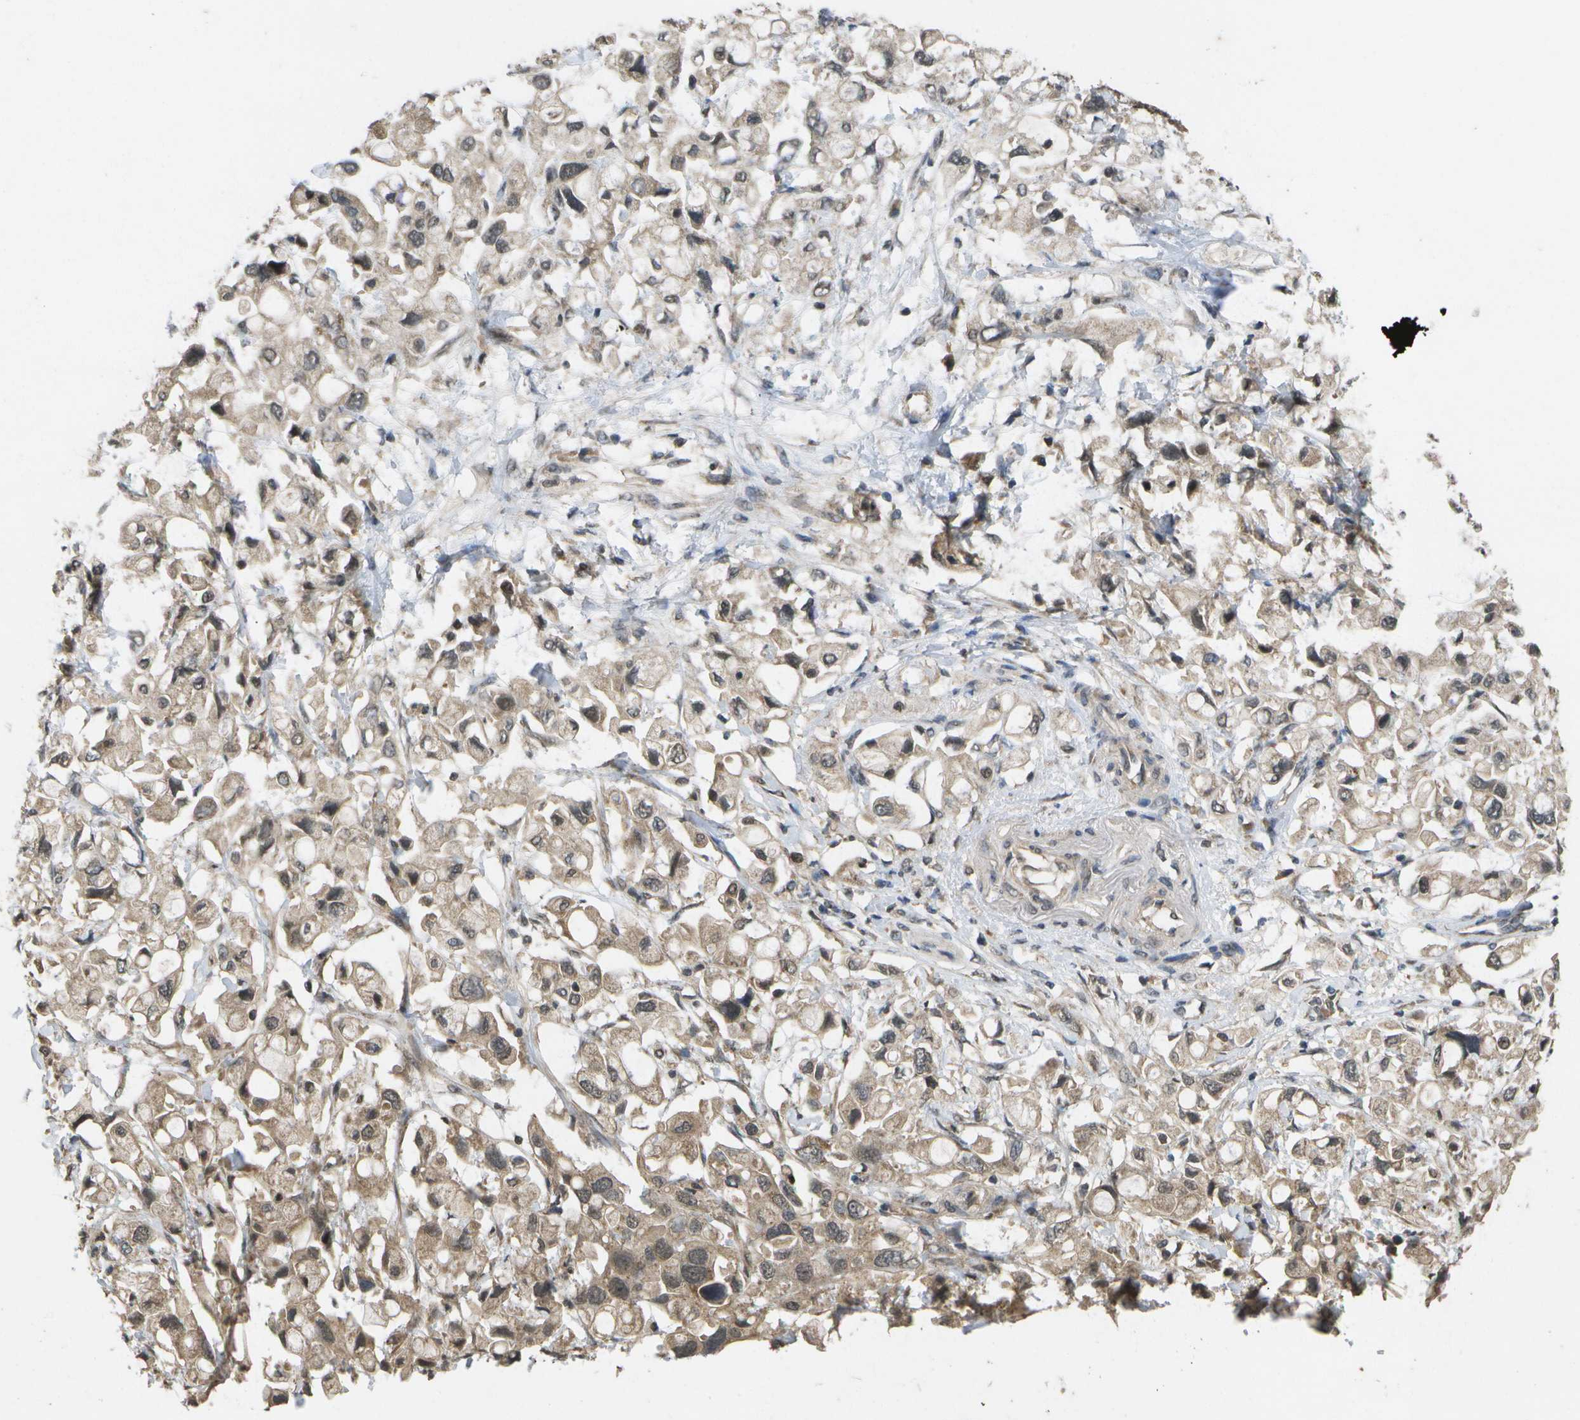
{"staining": {"intensity": "moderate", "quantity": ">75%", "location": "cytoplasmic/membranous"}, "tissue": "pancreatic cancer", "cell_type": "Tumor cells", "image_type": "cancer", "snomed": [{"axis": "morphology", "description": "Adenocarcinoma, NOS"}, {"axis": "topography", "description": "Pancreas"}], "caption": "The histopathology image exhibits a brown stain indicating the presence of a protein in the cytoplasmic/membranous of tumor cells in pancreatic adenocarcinoma. The staining is performed using DAB brown chromogen to label protein expression. The nuclei are counter-stained blue using hematoxylin.", "gene": "ALAS1", "patient": {"sex": "female", "age": 56}}